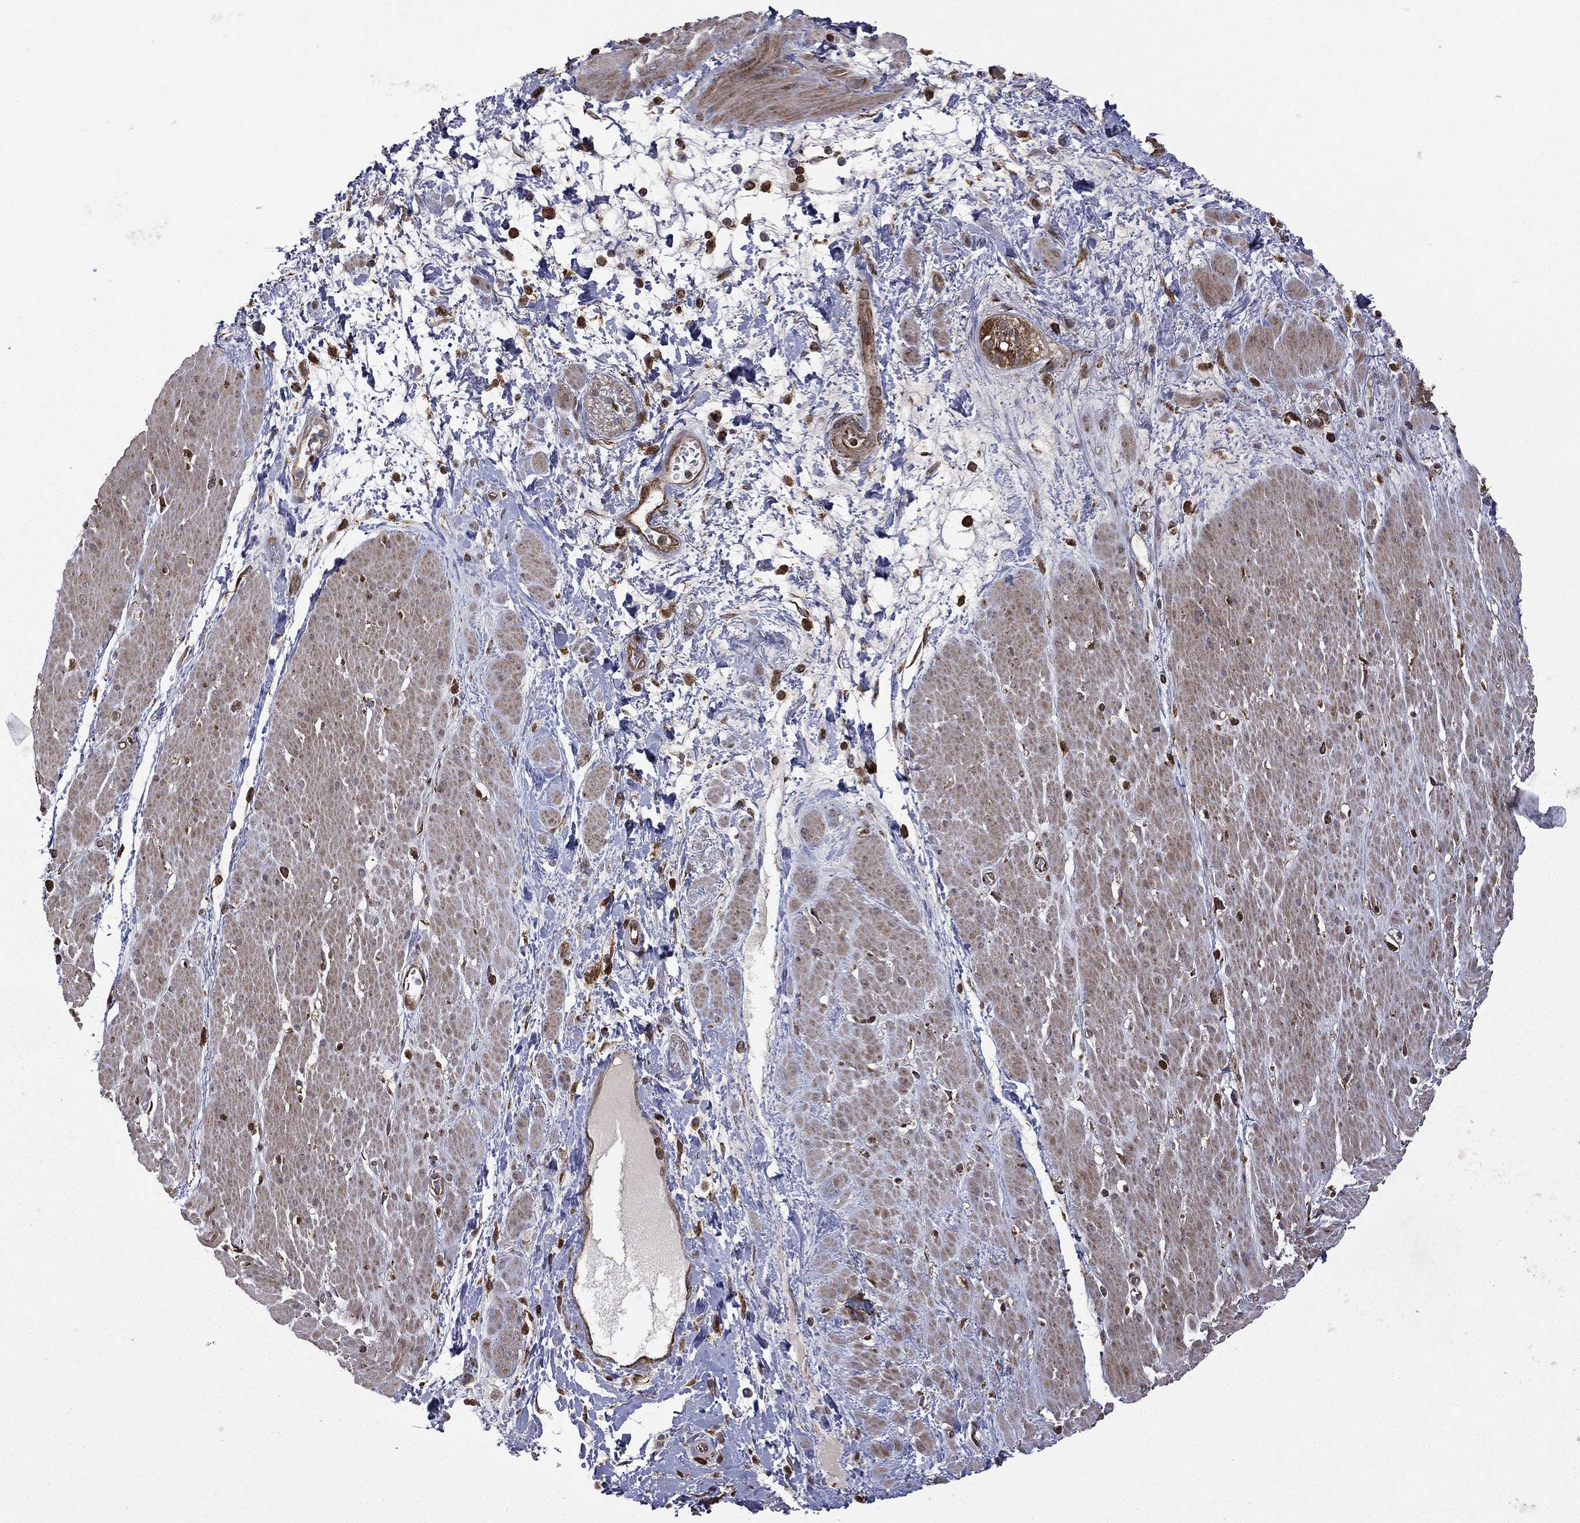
{"staining": {"intensity": "weak", "quantity": "25%-75%", "location": "cytoplasmic/membranous"}, "tissue": "smooth muscle", "cell_type": "Smooth muscle cells", "image_type": "normal", "snomed": [{"axis": "morphology", "description": "Normal tissue, NOS"}, {"axis": "topography", "description": "Soft tissue"}, {"axis": "topography", "description": "Smooth muscle"}], "caption": "Protein staining exhibits weak cytoplasmic/membranous expression in approximately 25%-75% of smooth muscle cells in normal smooth muscle.", "gene": "GIMAP6", "patient": {"sex": "male", "age": 72}}